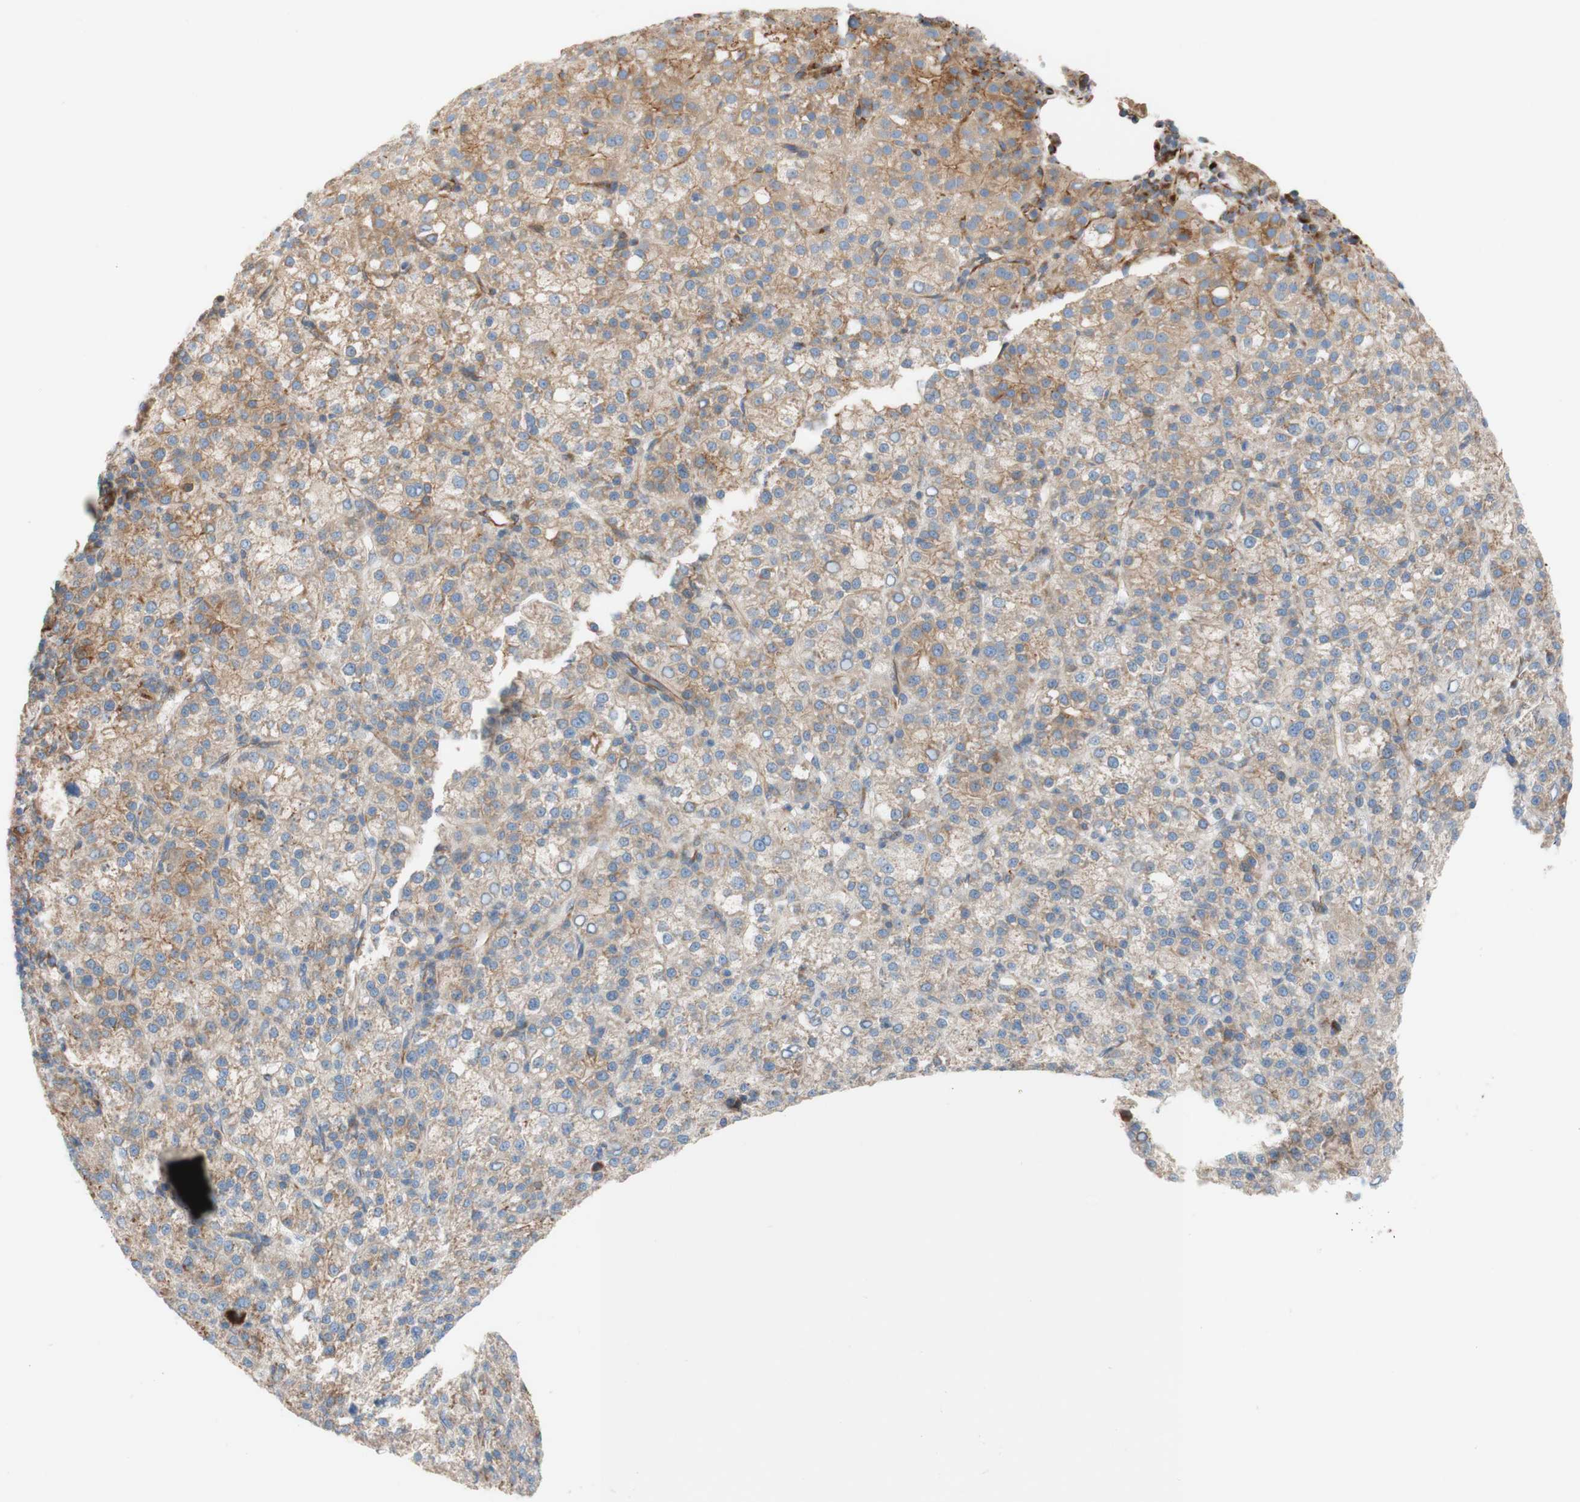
{"staining": {"intensity": "moderate", "quantity": ">75%", "location": "cytoplasmic/membranous"}, "tissue": "liver cancer", "cell_type": "Tumor cells", "image_type": "cancer", "snomed": [{"axis": "morphology", "description": "Carcinoma, Hepatocellular, NOS"}, {"axis": "topography", "description": "Liver"}], "caption": "The immunohistochemical stain highlights moderate cytoplasmic/membranous expression in tumor cells of liver cancer tissue. (Brightfield microscopy of DAB IHC at high magnification).", "gene": "C1orf43", "patient": {"sex": "female", "age": 58}}